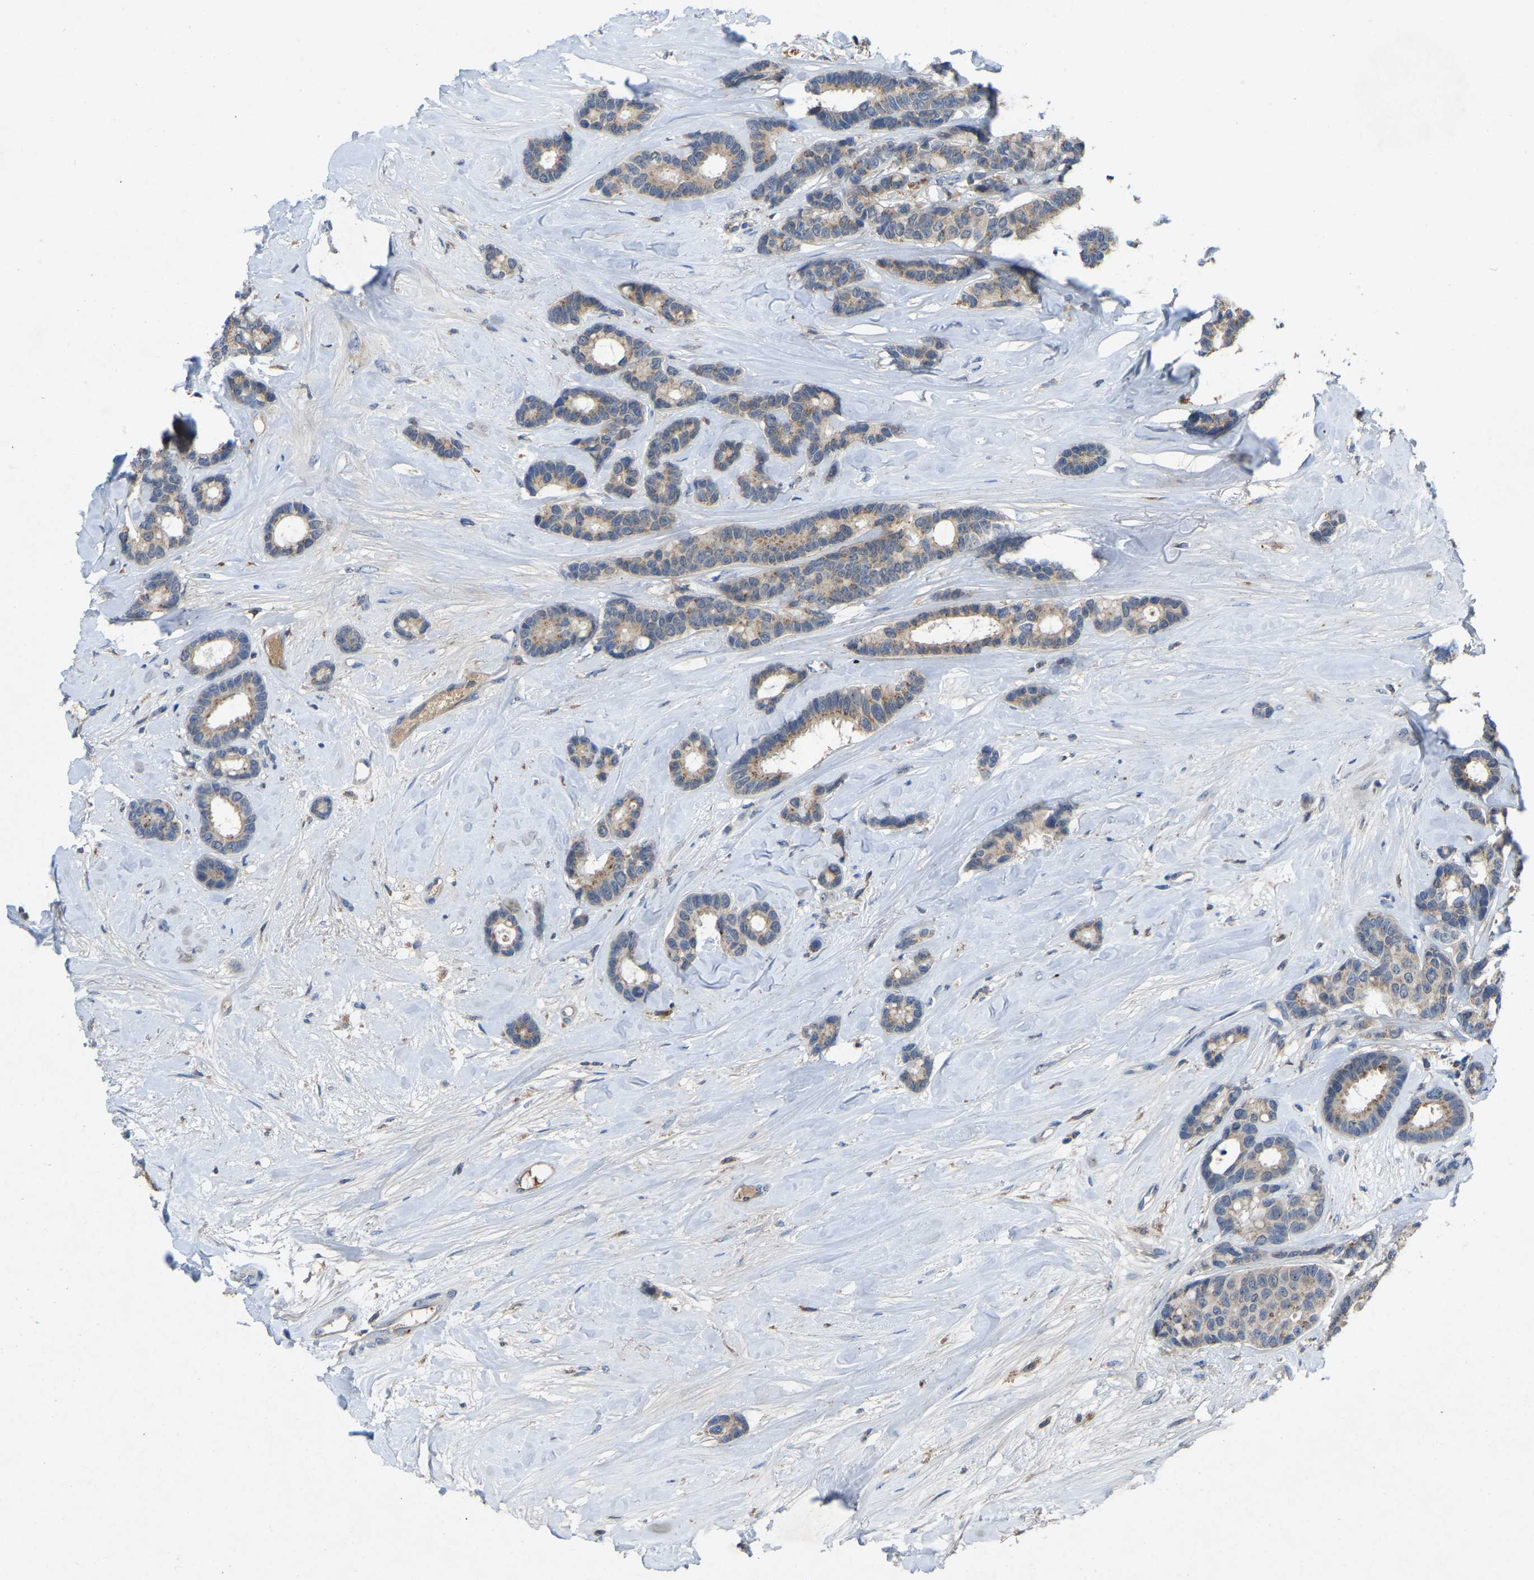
{"staining": {"intensity": "weak", "quantity": "25%-75%", "location": "cytoplasmic/membranous"}, "tissue": "breast cancer", "cell_type": "Tumor cells", "image_type": "cancer", "snomed": [{"axis": "morphology", "description": "Duct carcinoma"}, {"axis": "topography", "description": "Breast"}], "caption": "About 25%-75% of tumor cells in human breast invasive ductal carcinoma demonstrate weak cytoplasmic/membranous protein staining as visualized by brown immunohistochemical staining.", "gene": "FHIT", "patient": {"sex": "female", "age": 87}}